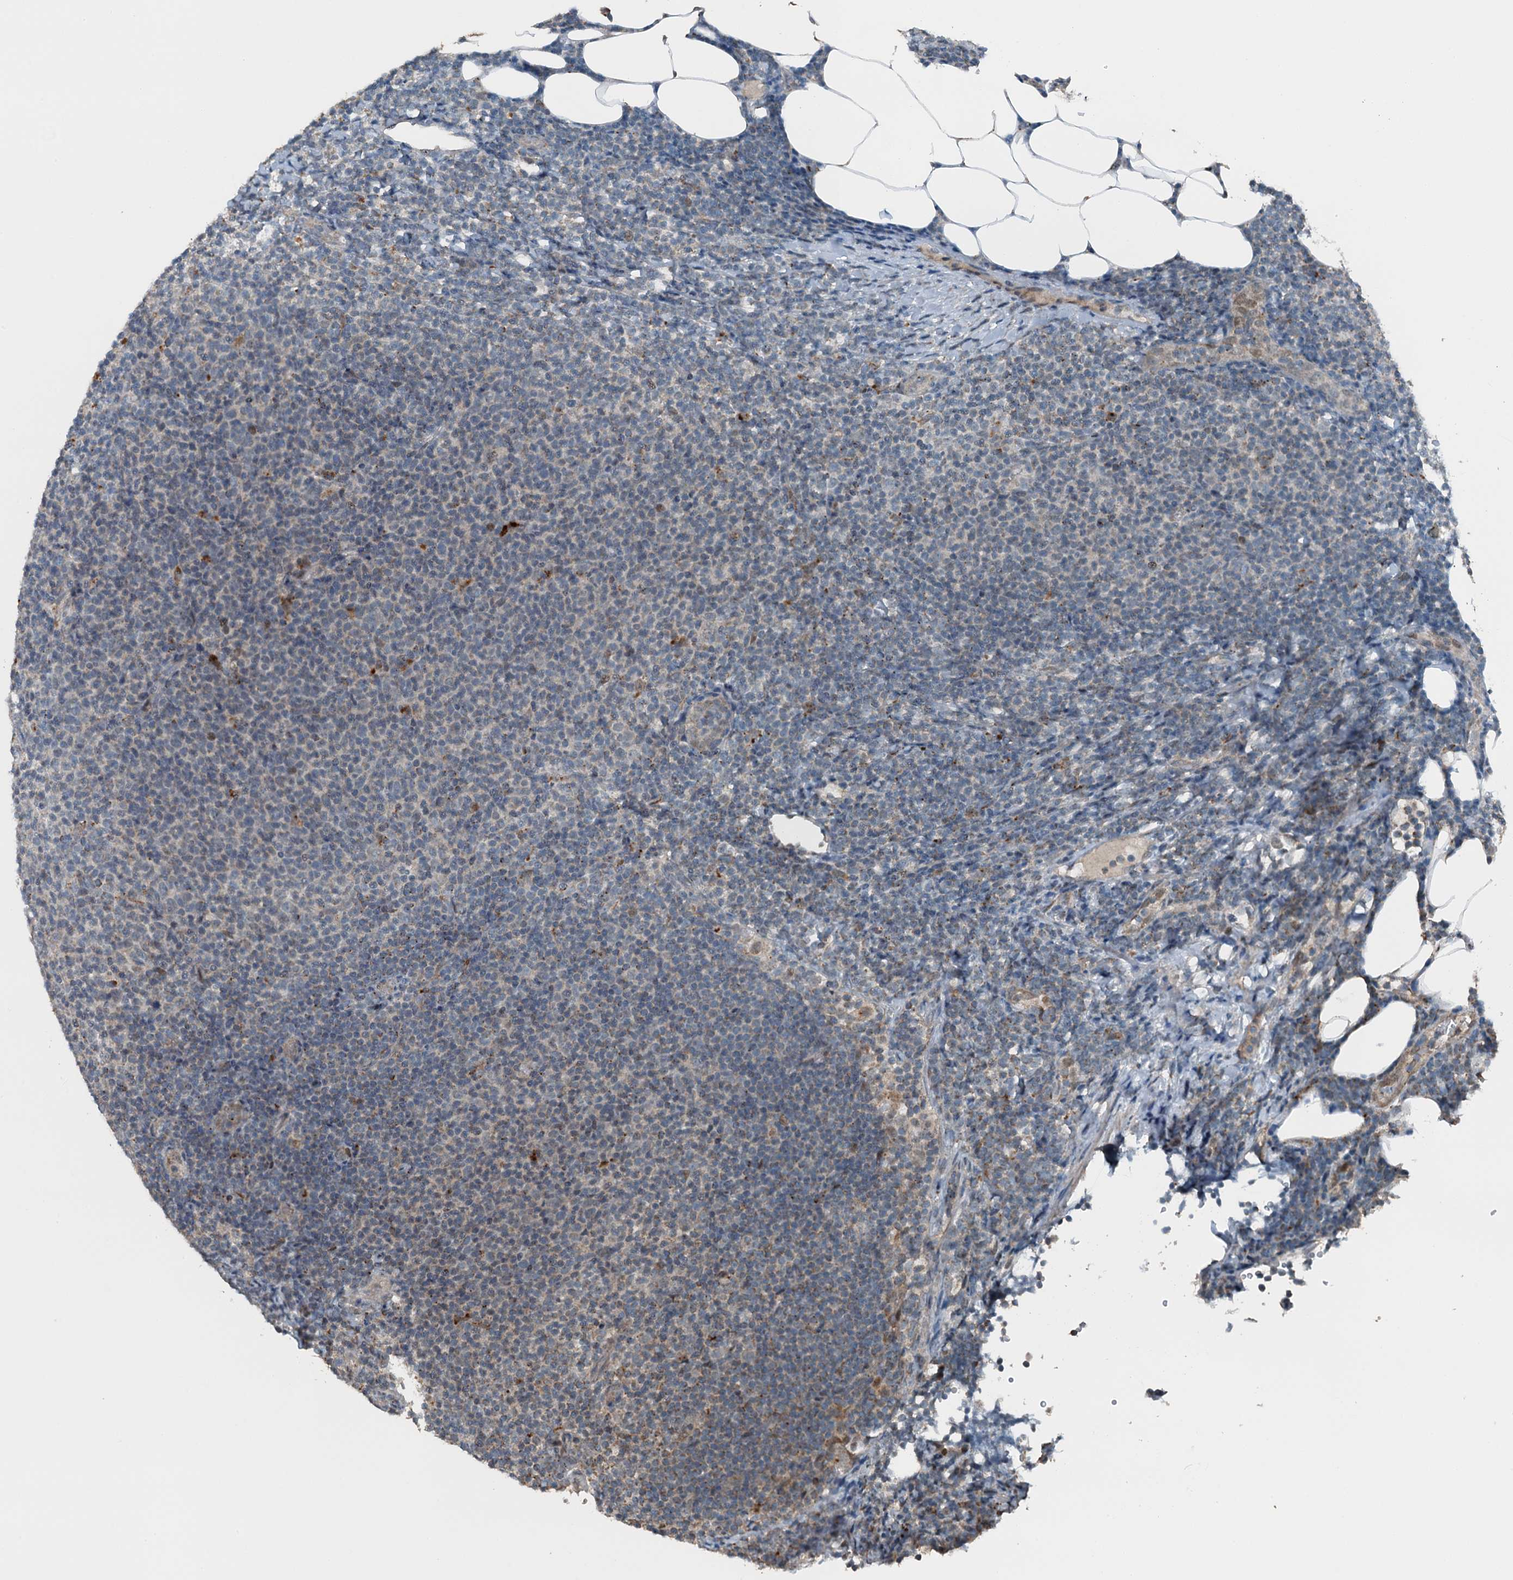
{"staining": {"intensity": "negative", "quantity": "none", "location": "none"}, "tissue": "lymphoma", "cell_type": "Tumor cells", "image_type": "cancer", "snomed": [{"axis": "morphology", "description": "Malignant lymphoma, non-Hodgkin's type, Low grade"}, {"axis": "topography", "description": "Lymph node"}], "caption": "Lymphoma was stained to show a protein in brown. There is no significant positivity in tumor cells.", "gene": "BMERB1", "patient": {"sex": "male", "age": 66}}